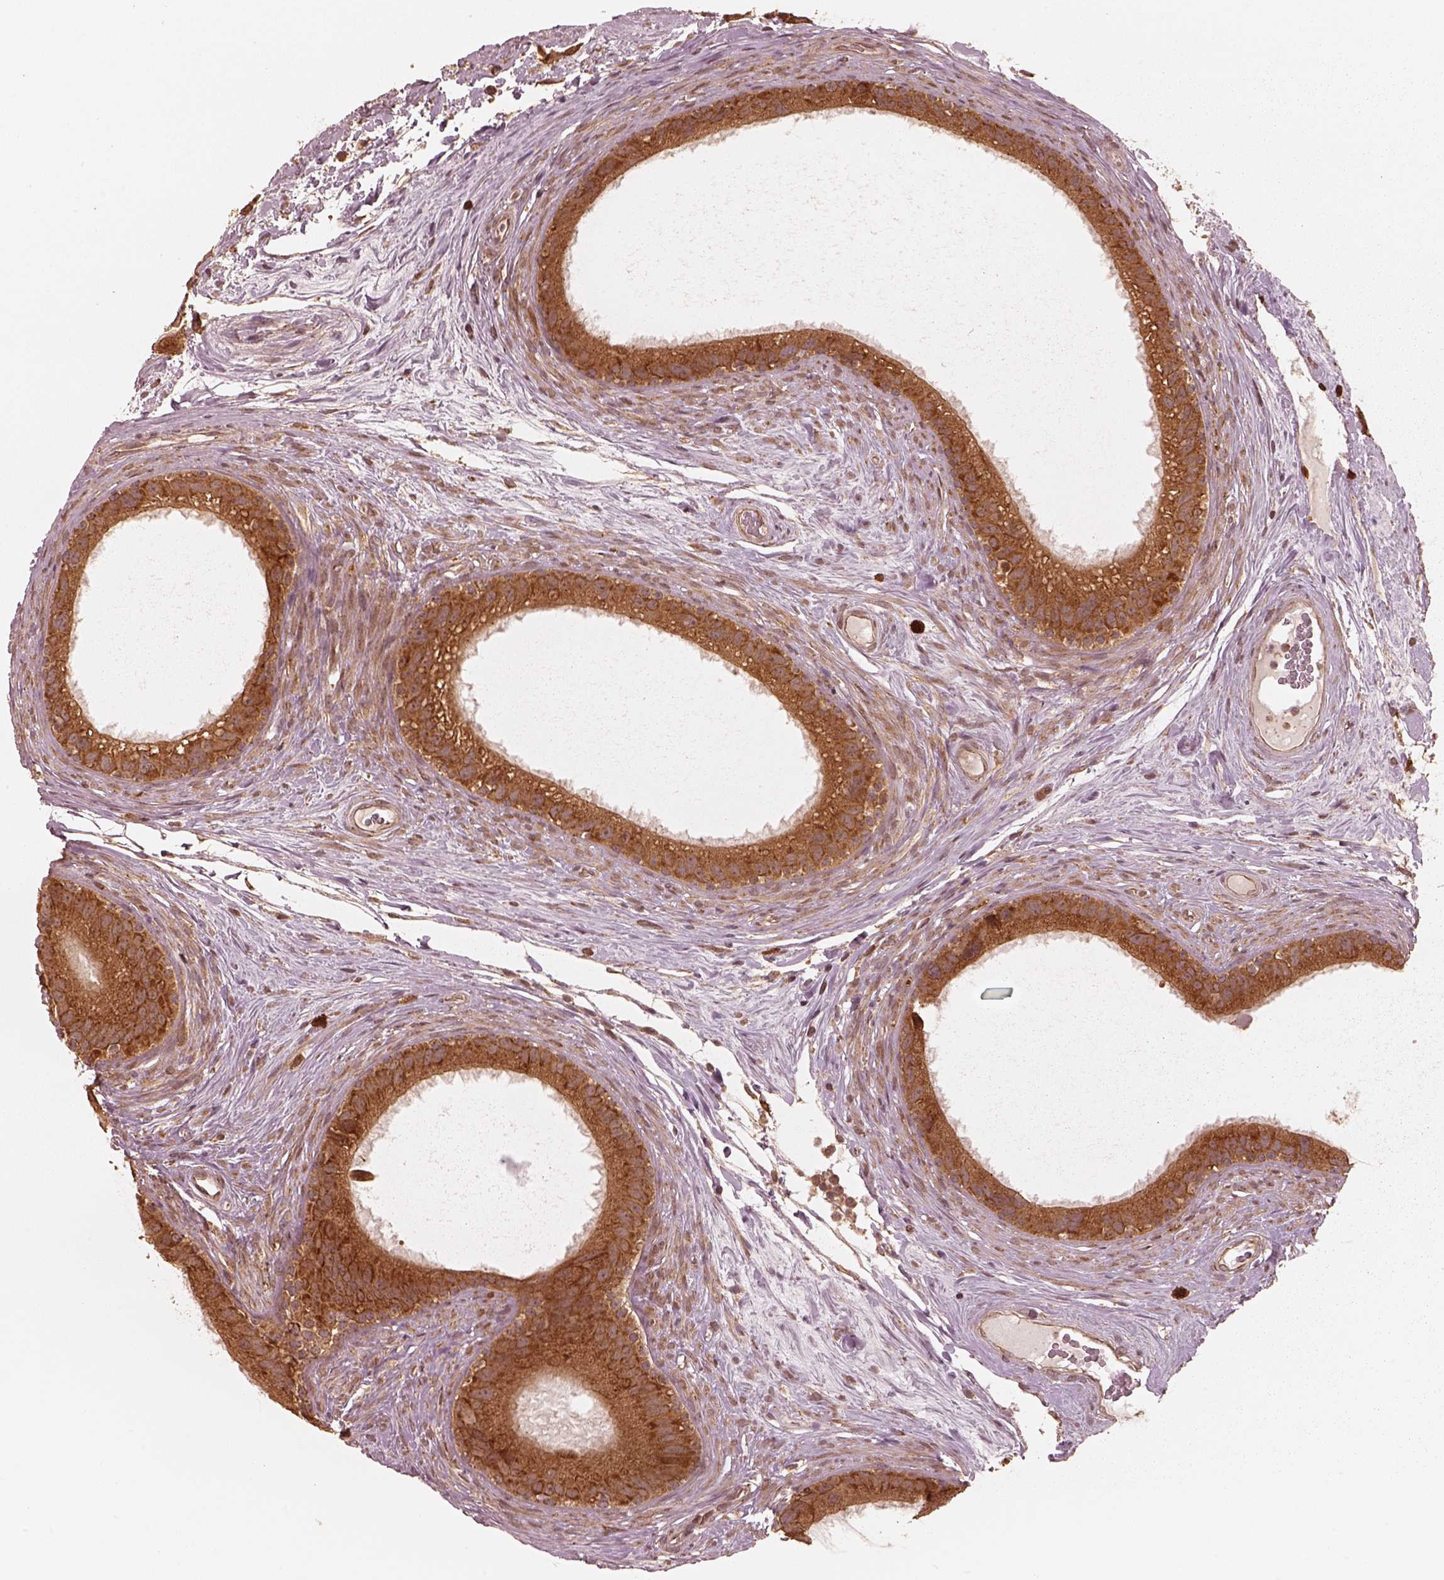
{"staining": {"intensity": "strong", "quantity": ">75%", "location": "cytoplasmic/membranous"}, "tissue": "epididymis", "cell_type": "Glandular cells", "image_type": "normal", "snomed": [{"axis": "morphology", "description": "Normal tissue, NOS"}, {"axis": "topography", "description": "Epididymis"}], "caption": "High-power microscopy captured an IHC photomicrograph of unremarkable epididymis, revealing strong cytoplasmic/membranous staining in about >75% of glandular cells. The staining was performed using DAB (3,3'-diaminobenzidine), with brown indicating positive protein expression. Nuclei are stained blue with hematoxylin.", "gene": "DNAJC25", "patient": {"sex": "male", "age": 59}}